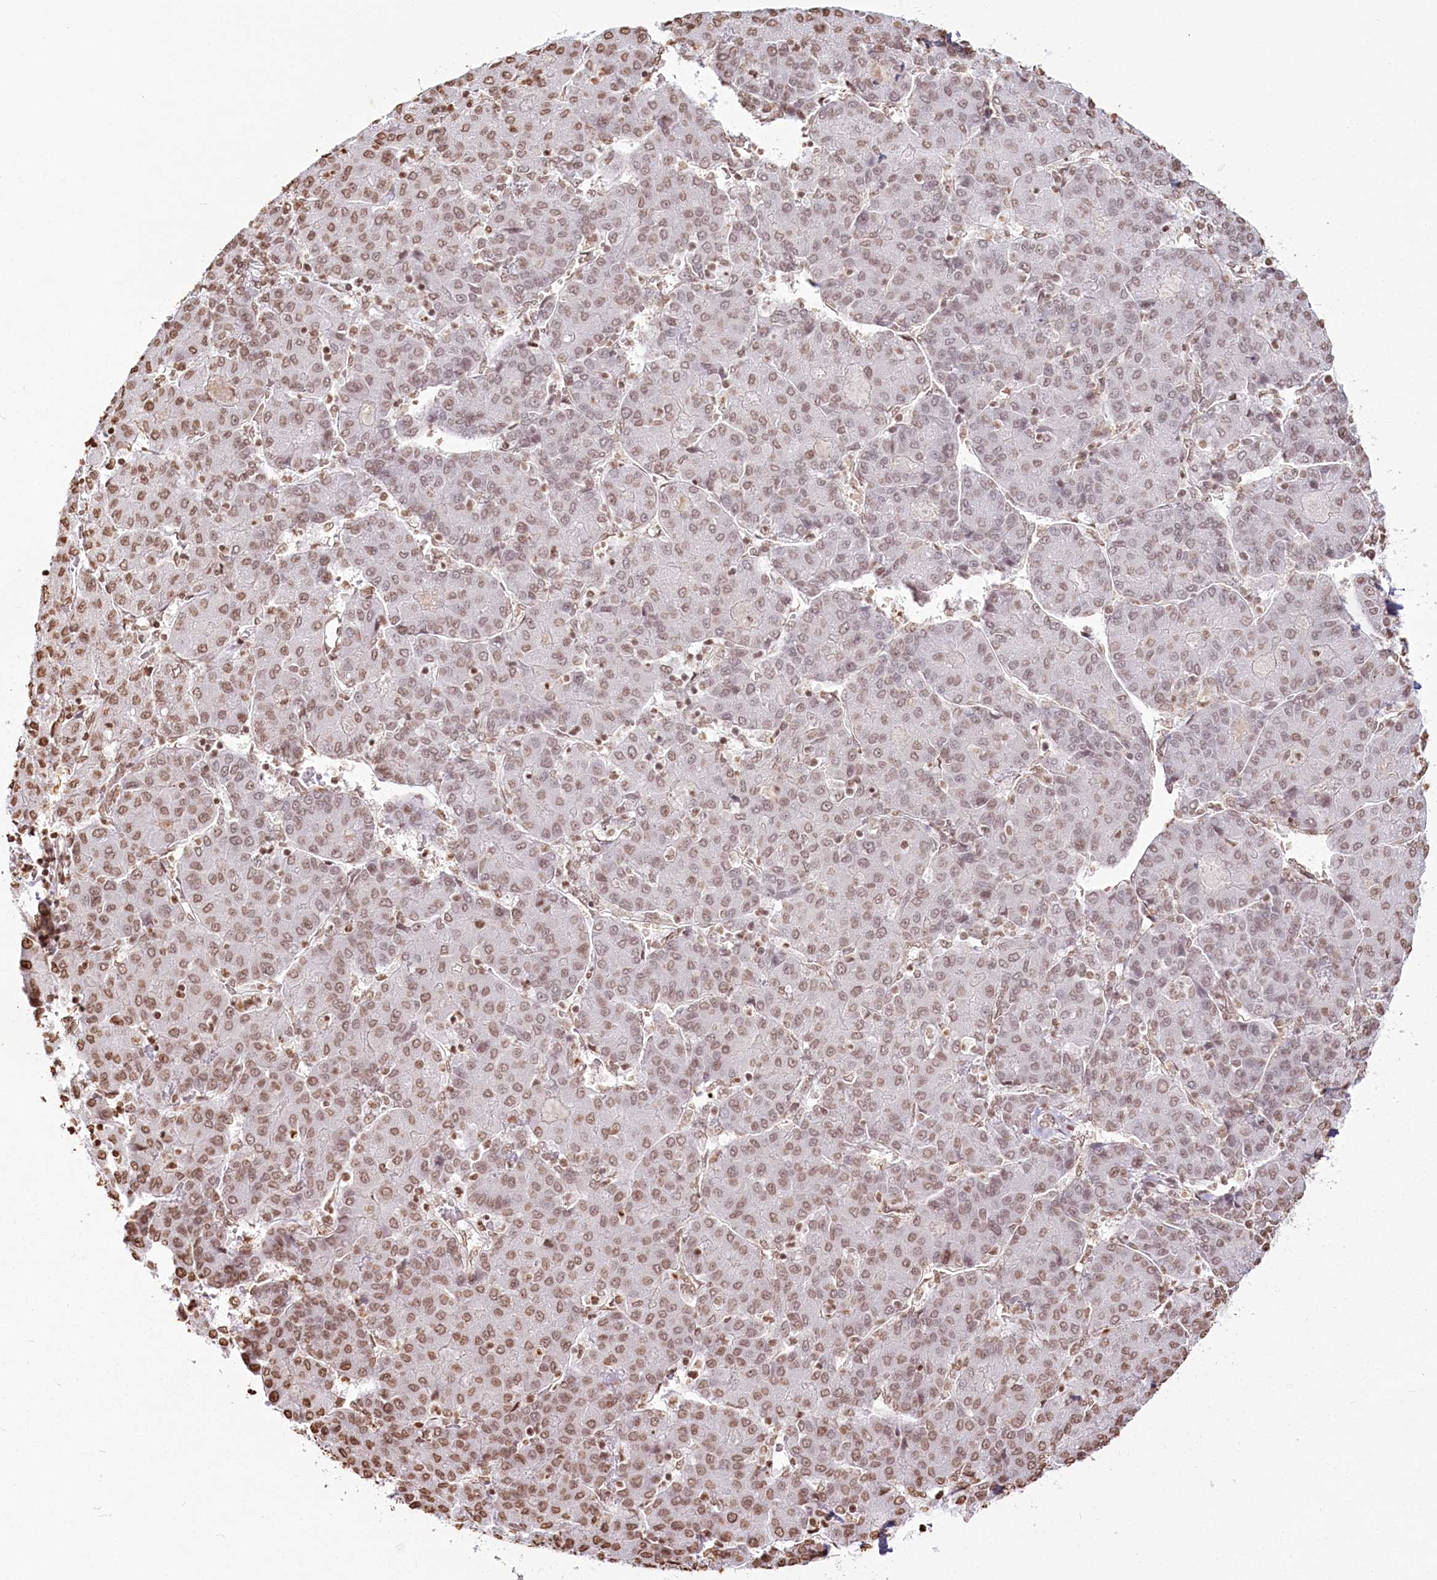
{"staining": {"intensity": "moderate", "quantity": ">75%", "location": "nuclear"}, "tissue": "liver cancer", "cell_type": "Tumor cells", "image_type": "cancer", "snomed": [{"axis": "morphology", "description": "Carcinoma, Hepatocellular, NOS"}, {"axis": "topography", "description": "Liver"}], "caption": "Protein staining demonstrates moderate nuclear staining in approximately >75% of tumor cells in liver cancer (hepatocellular carcinoma). The staining was performed using DAB (3,3'-diaminobenzidine), with brown indicating positive protein expression. Nuclei are stained blue with hematoxylin.", "gene": "FAM13A", "patient": {"sex": "male", "age": 65}}